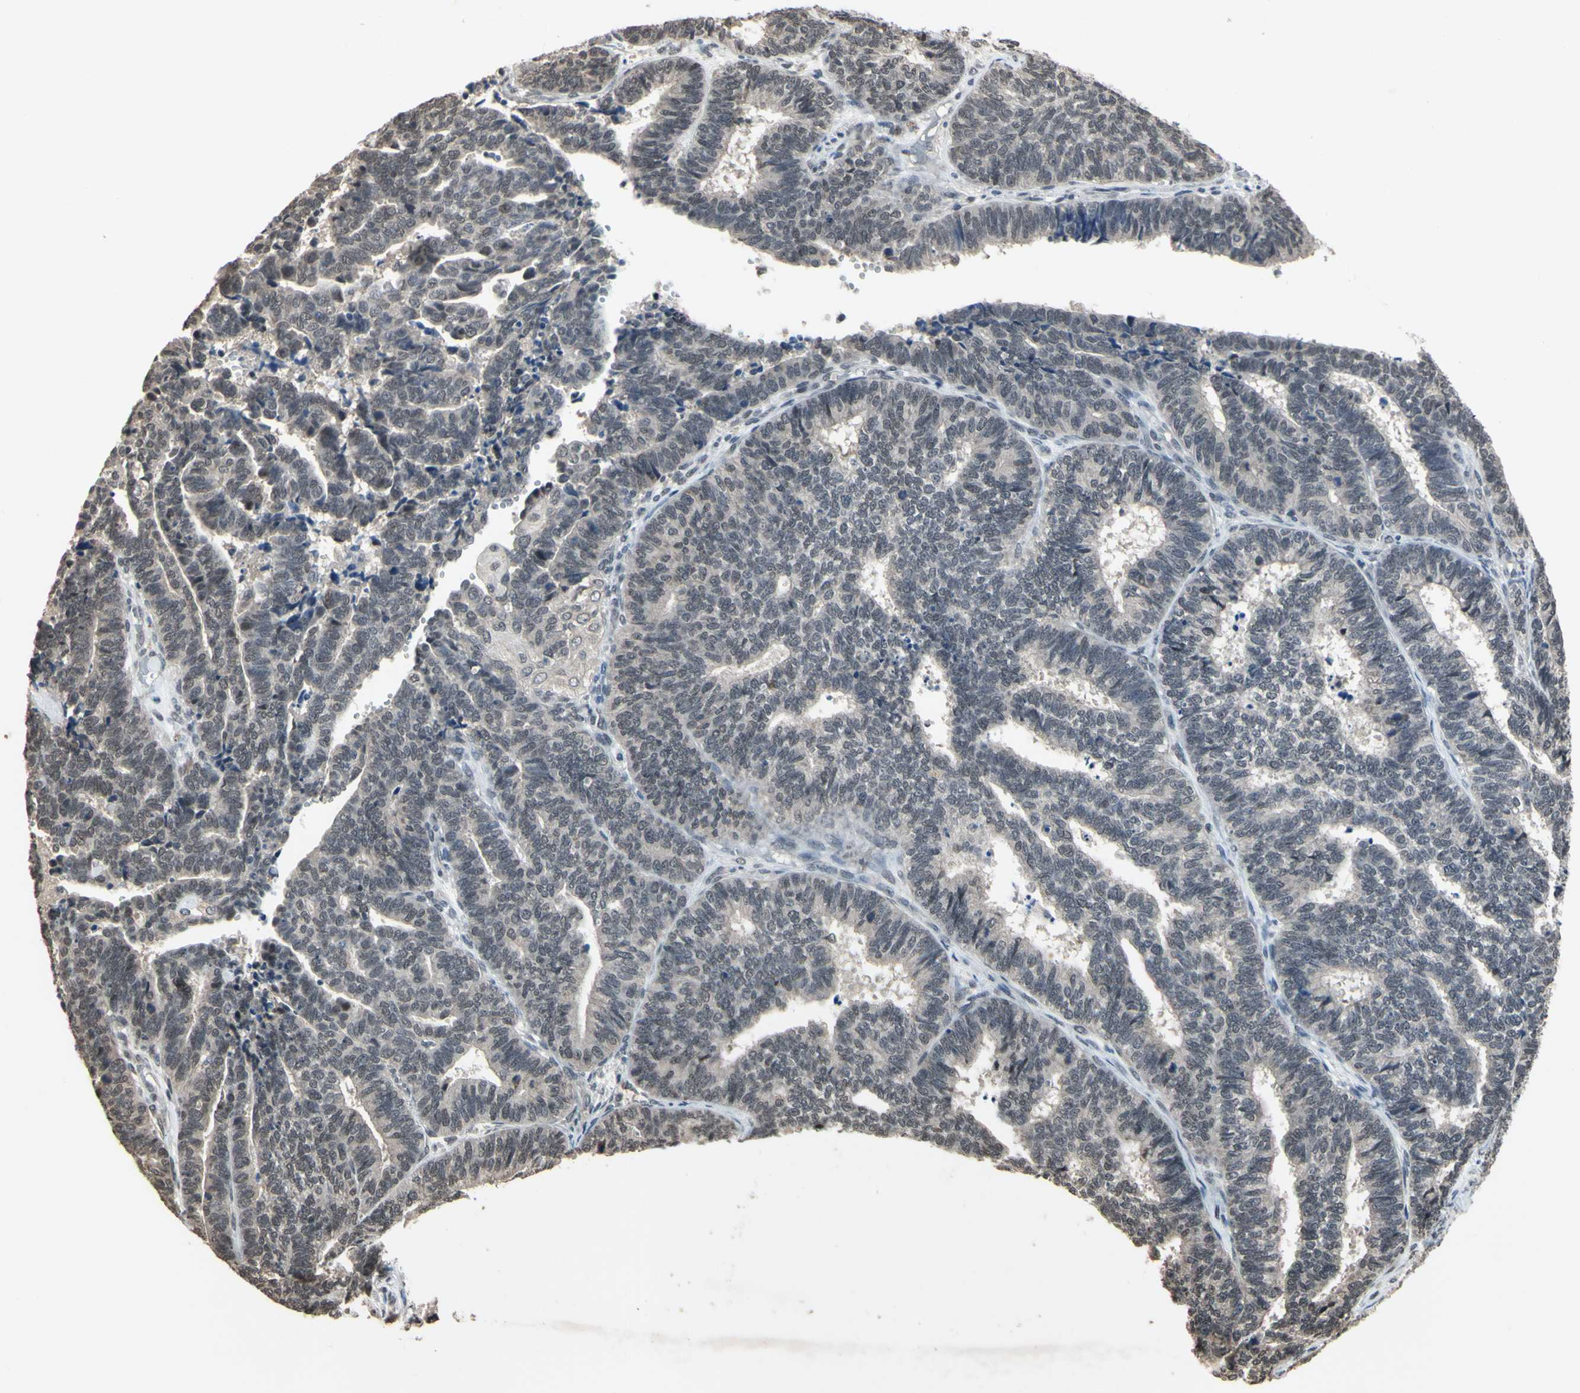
{"staining": {"intensity": "weak", "quantity": "<25%", "location": "nuclear"}, "tissue": "endometrial cancer", "cell_type": "Tumor cells", "image_type": "cancer", "snomed": [{"axis": "morphology", "description": "Adenocarcinoma, NOS"}, {"axis": "topography", "description": "Endometrium"}], "caption": "Tumor cells are negative for protein expression in human adenocarcinoma (endometrial).", "gene": "ZNF174", "patient": {"sex": "female", "age": 70}}